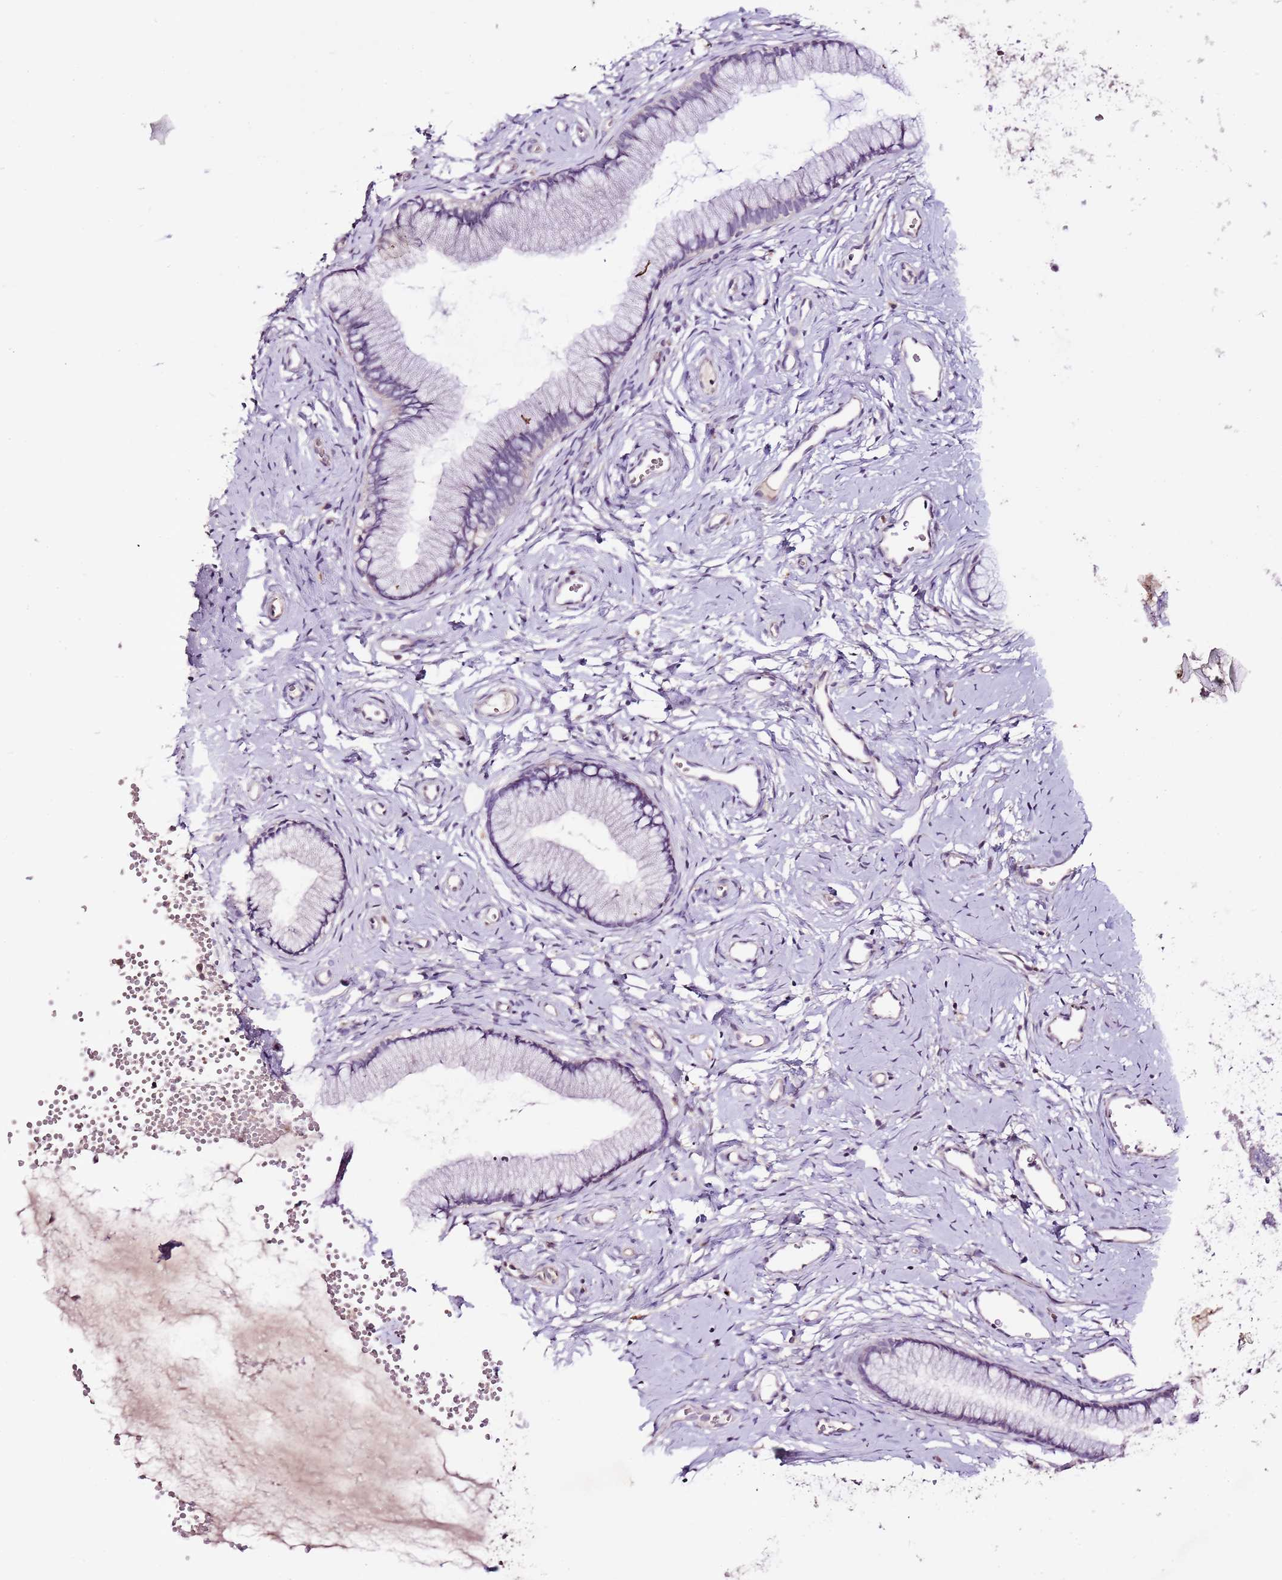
{"staining": {"intensity": "negative", "quantity": "none", "location": "none"}, "tissue": "cervix", "cell_type": "Glandular cells", "image_type": "normal", "snomed": [{"axis": "morphology", "description": "Normal tissue, NOS"}, {"axis": "topography", "description": "Cervix"}], "caption": "A photomicrograph of cervix stained for a protein exhibits no brown staining in glandular cells. (Stains: DAB (3,3'-diaminobenzidine) immunohistochemistry (IHC) with hematoxylin counter stain, Microscopy: brightfield microscopy at high magnification).", "gene": "CMKLR1", "patient": {"sex": "female", "age": 40}}